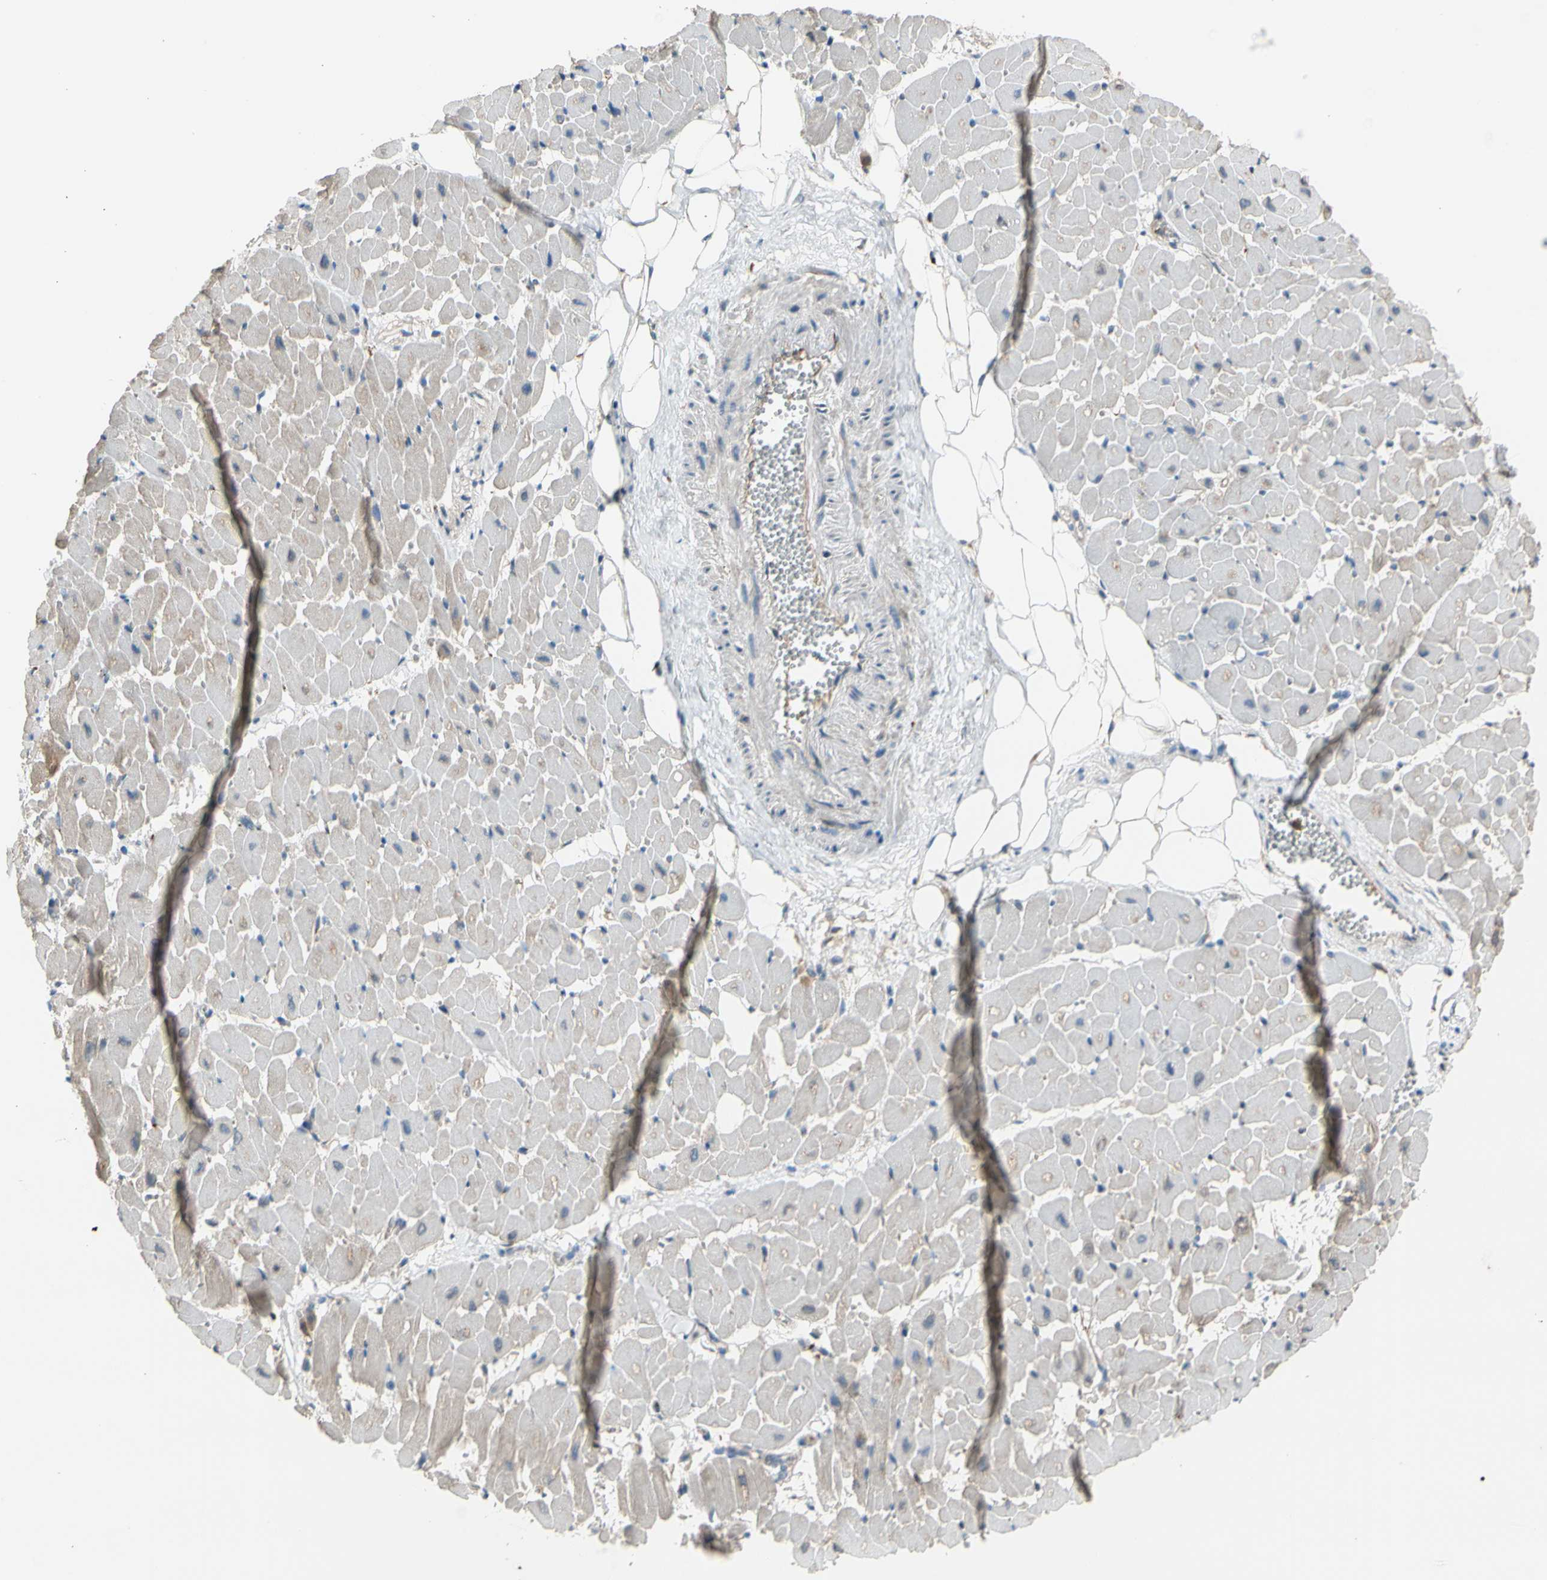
{"staining": {"intensity": "weak", "quantity": "25%-75%", "location": "cytoplasmic/membranous"}, "tissue": "heart muscle", "cell_type": "Cardiomyocytes", "image_type": "normal", "snomed": [{"axis": "morphology", "description": "Normal tissue, NOS"}, {"axis": "topography", "description": "Heart"}], "caption": "Immunohistochemistry staining of normal heart muscle, which exhibits low levels of weak cytoplasmic/membranous staining in approximately 25%-75% of cardiomyocytes indicating weak cytoplasmic/membranous protein expression. The staining was performed using DAB (brown) for protein detection and nuclei were counterstained in hematoxylin (blue).", "gene": "GALNT5", "patient": {"sex": "female", "age": 19}}